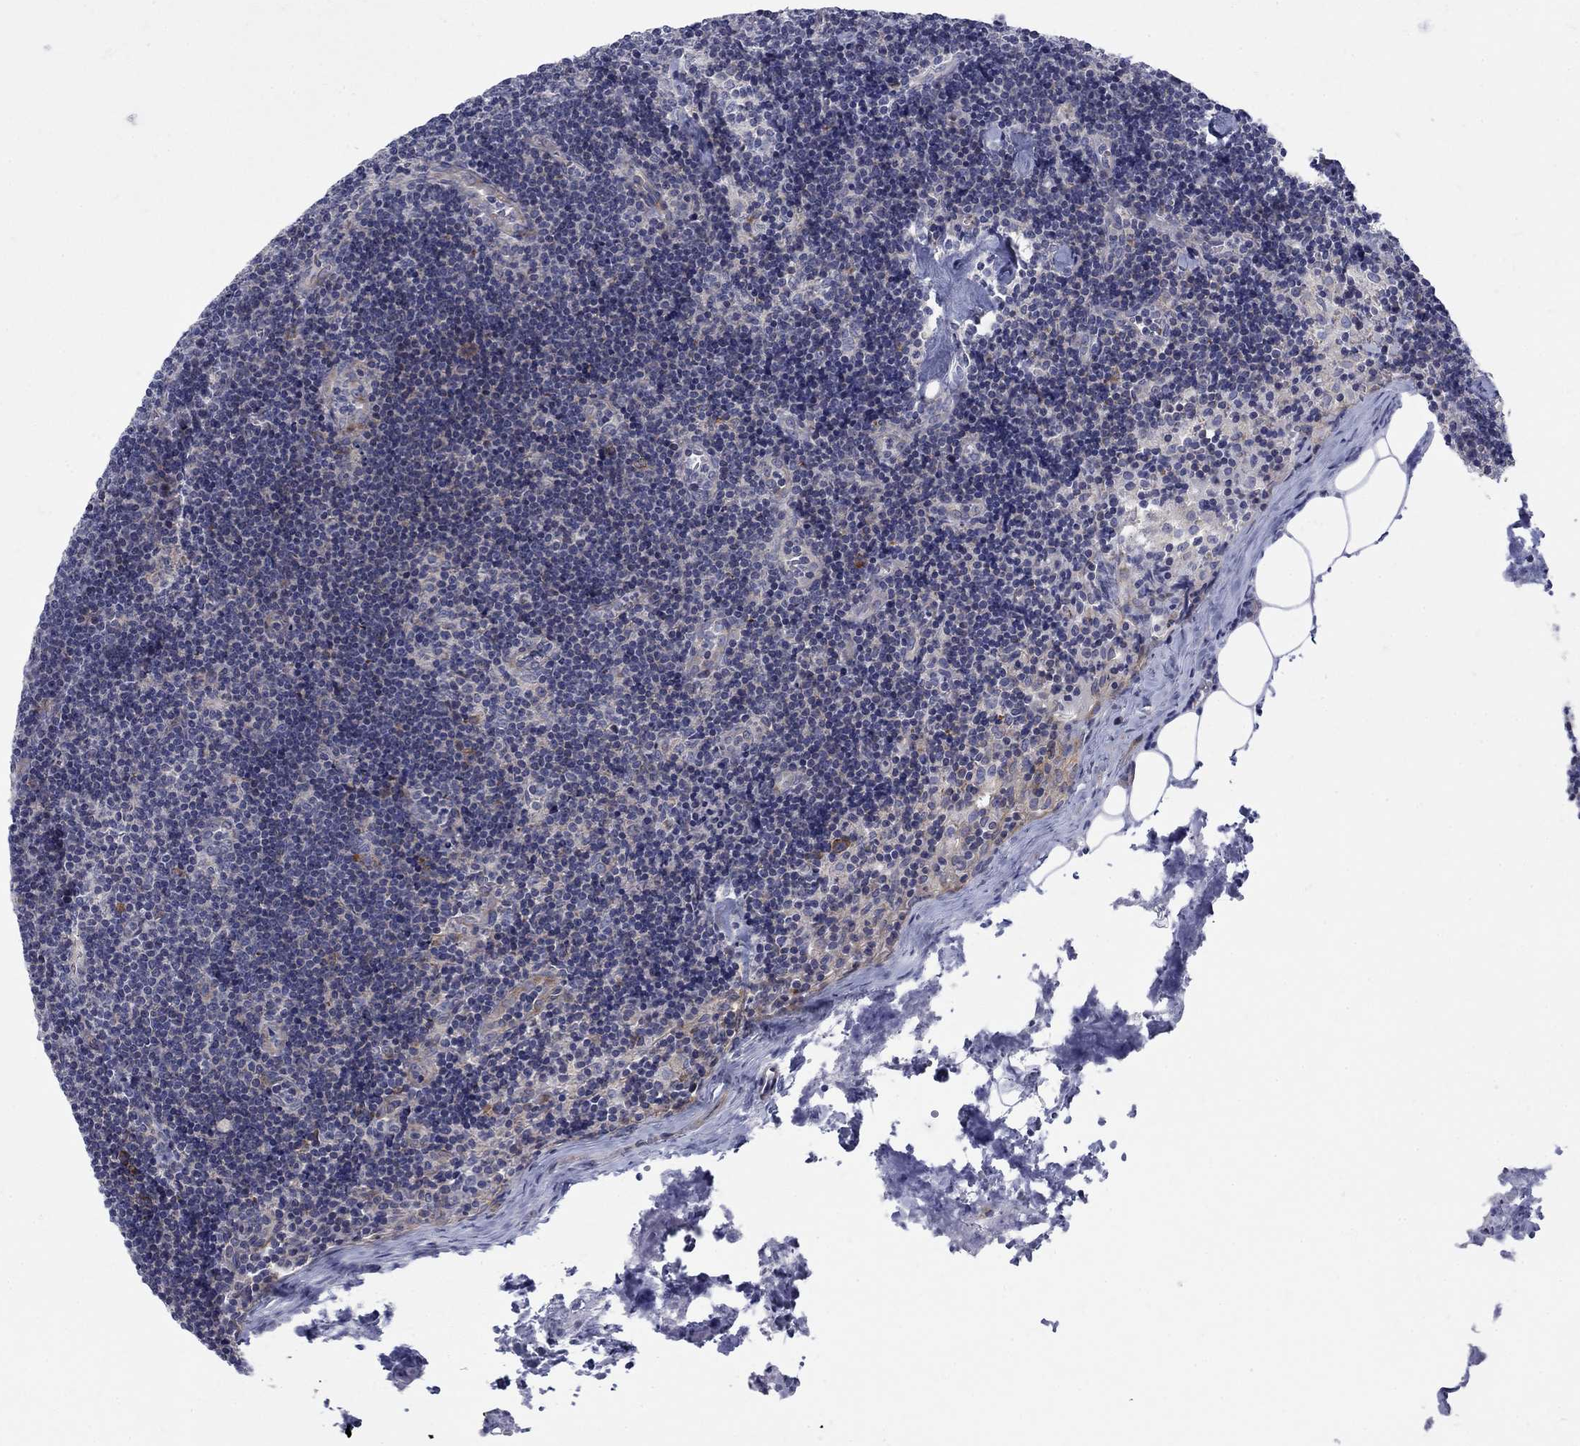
{"staining": {"intensity": "weak", "quantity": "25%-75%", "location": "cytoplasmic/membranous"}, "tissue": "lymph node", "cell_type": "Non-germinal center cells", "image_type": "normal", "snomed": [{"axis": "morphology", "description": "Normal tissue, NOS"}, {"axis": "topography", "description": "Lymph node"}], "caption": "Immunohistochemical staining of unremarkable lymph node shows weak cytoplasmic/membranous protein expression in approximately 25%-75% of non-germinal center cells. Nuclei are stained in blue.", "gene": "FXR1", "patient": {"sex": "female", "age": 51}}